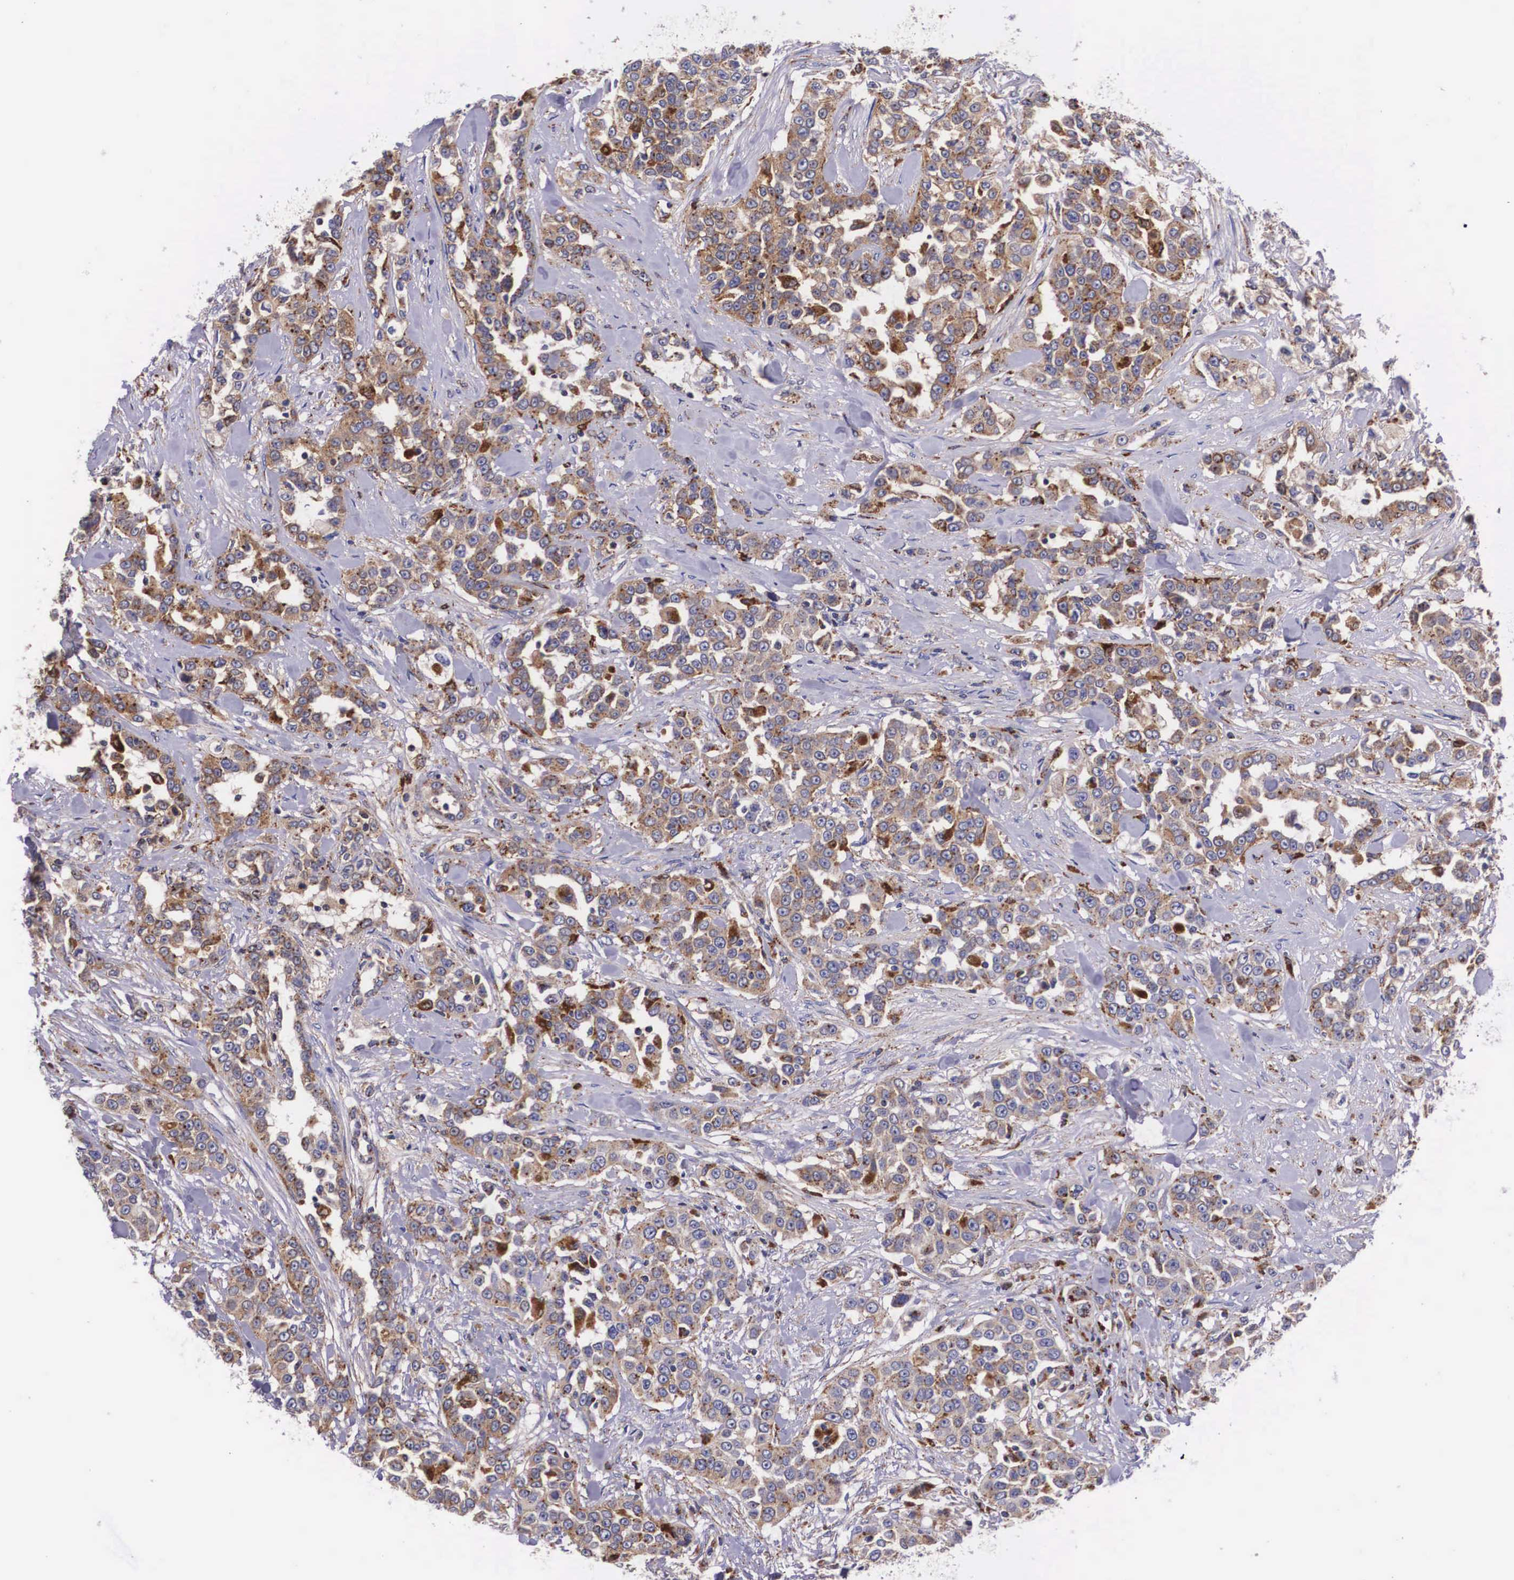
{"staining": {"intensity": "moderate", "quantity": ">75%", "location": "cytoplasmic/membranous"}, "tissue": "urothelial cancer", "cell_type": "Tumor cells", "image_type": "cancer", "snomed": [{"axis": "morphology", "description": "Urothelial carcinoma, High grade"}, {"axis": "topography", "description": "Urinary bladder"}], "caption": "A brown stain labels moderate cytoplasmic/membranous expression of a protein in high-grade urothelial carcinoma tumor cells.", "gene": "NAGA", "patient": {"sex": "female", "age": 80}}